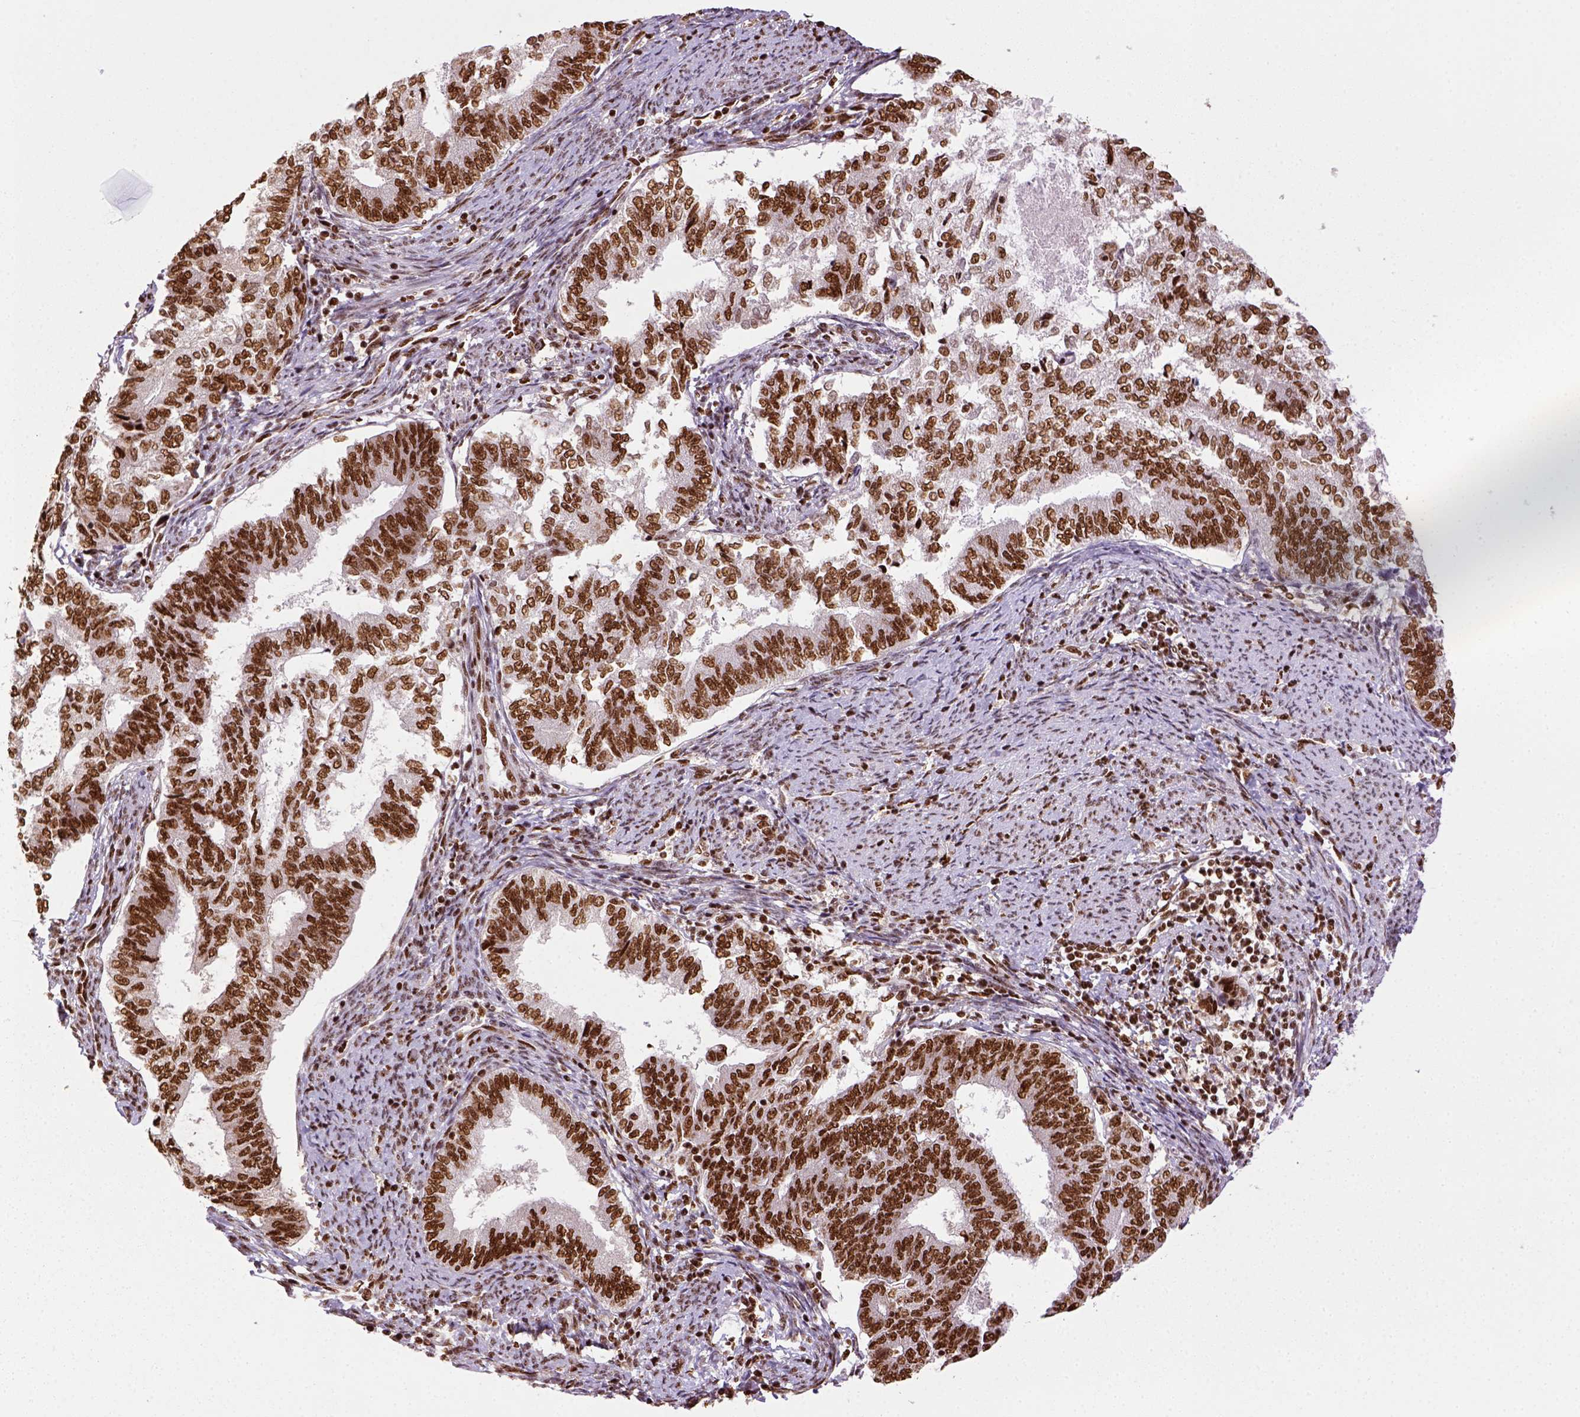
{"staining": {"intensity": "strong", "quantity": ">75%", "location": "nuclear"}, "tissue": "endometrial cancer", "cell_type": "Tumor cells", "image_type": "cancer", "snomed": [{"axis": "morphology", "description": "Adenocarcinoma, NOS"}, {"axis": "topography", "description": "Endometrium"}], "caption": "DAB immunohistochemical staining of human endometrial cancer (adenocarcinoma) shows strong nuclear protein positivity in about >75% of tumor cells. The protein of interest is stained brown, and the nuclei are stained in blue (DAB IHC with brightfield microscopy, high magnification).", "gene": "CCAR1", "patient": {"sex": "female", "age": 65}}